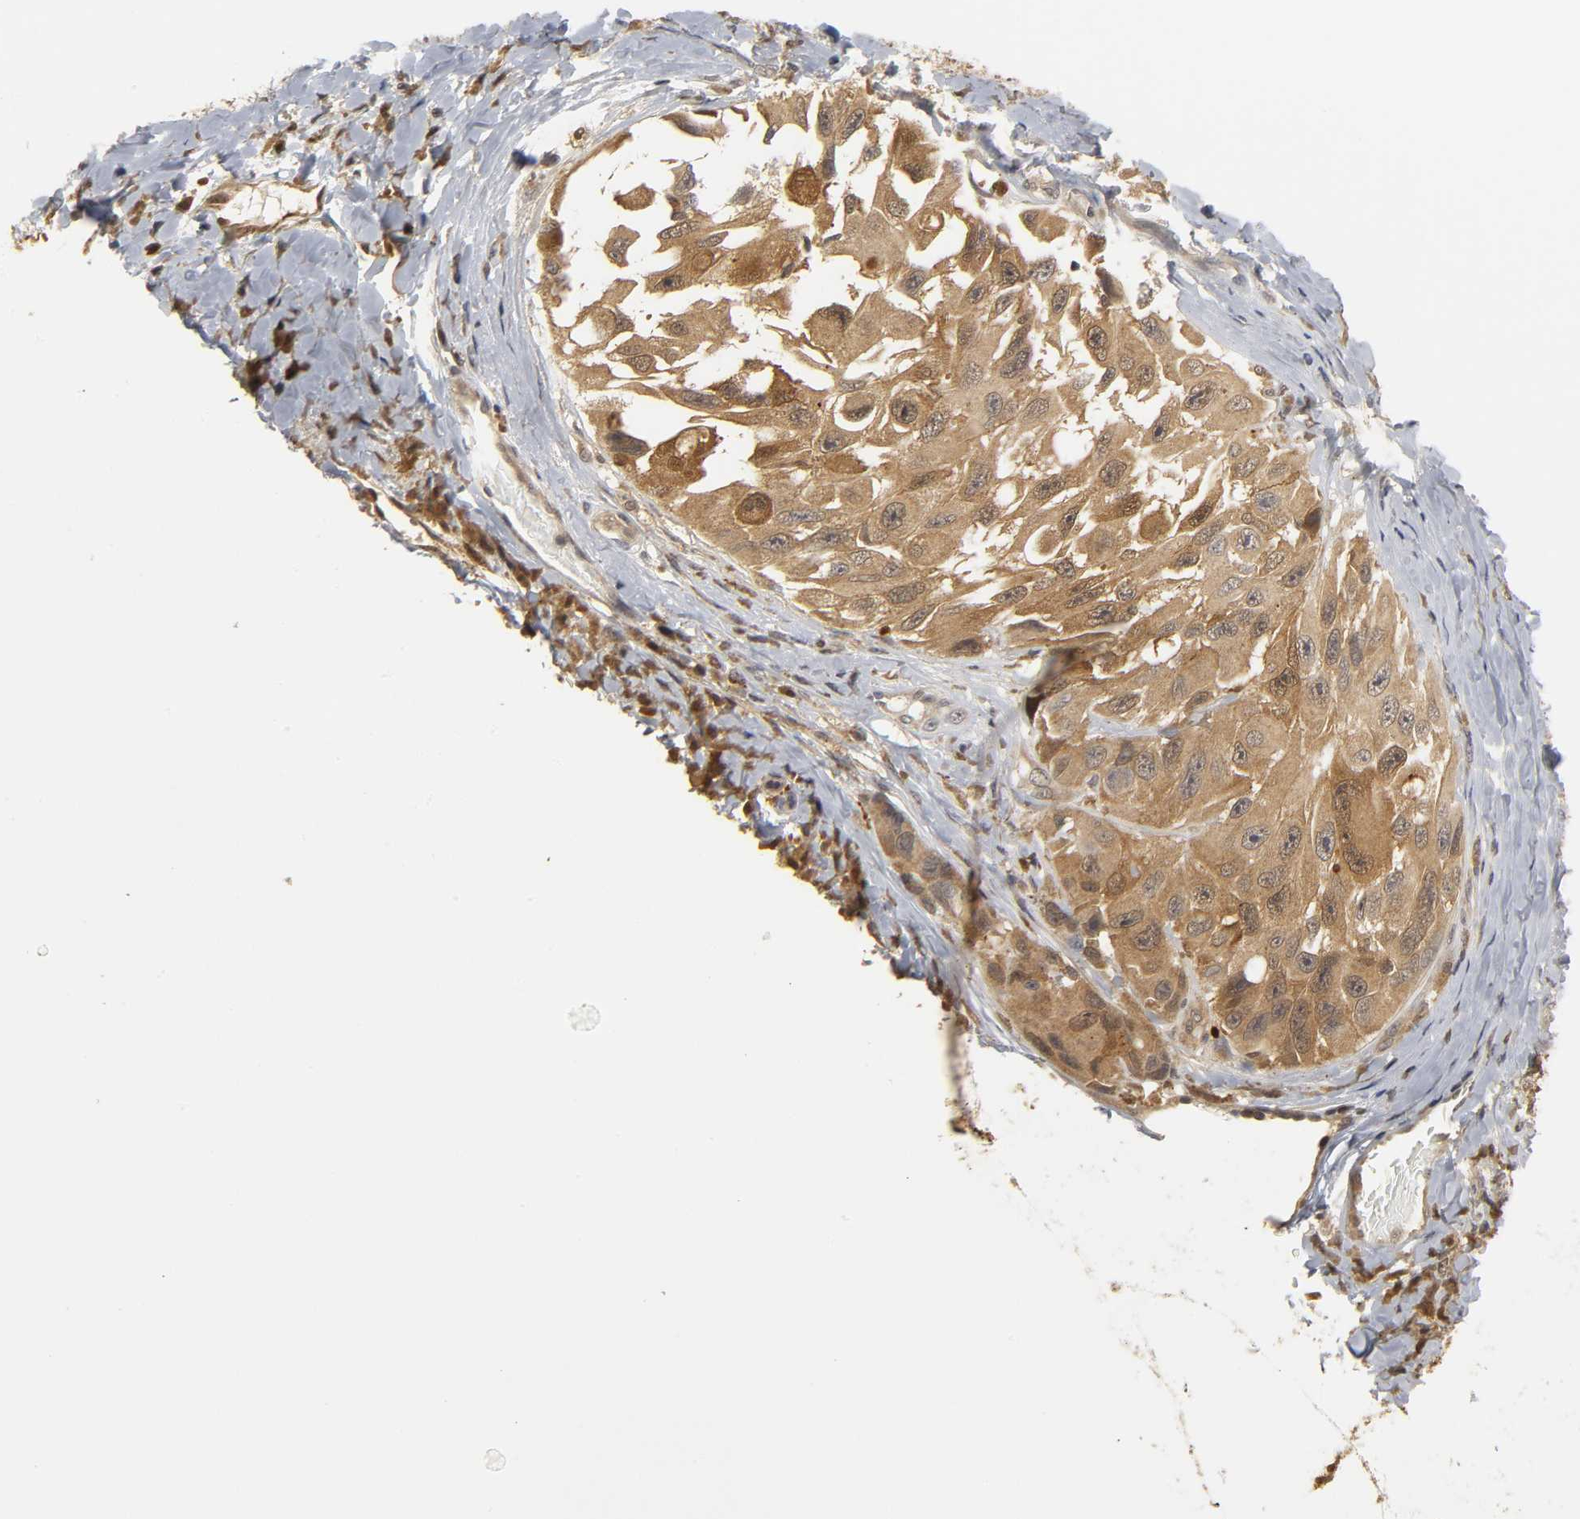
{"staining": {"intensity": "moderate", "quantity": ">75%", "location": "cytoplasmic/membranous"}, "tissue": "melanoma", "cell_type": "Tumor cells", "image_type": "cancer", "snomed": [{"axis": "morphology", "description": "Malignant melanoma, NOS"}, {"axis": "topography", "description": "Skin"}], "caption": "Immunohistochemistry (IHC) (DAB) staining of melanoma exhibits moderate cytoplasmic/membranous protein positivity in about >75% of tumor cells. Nuclei are stained in blue.", "gene": "PARK7", "patient": {"sex": "female", "age": 73}}